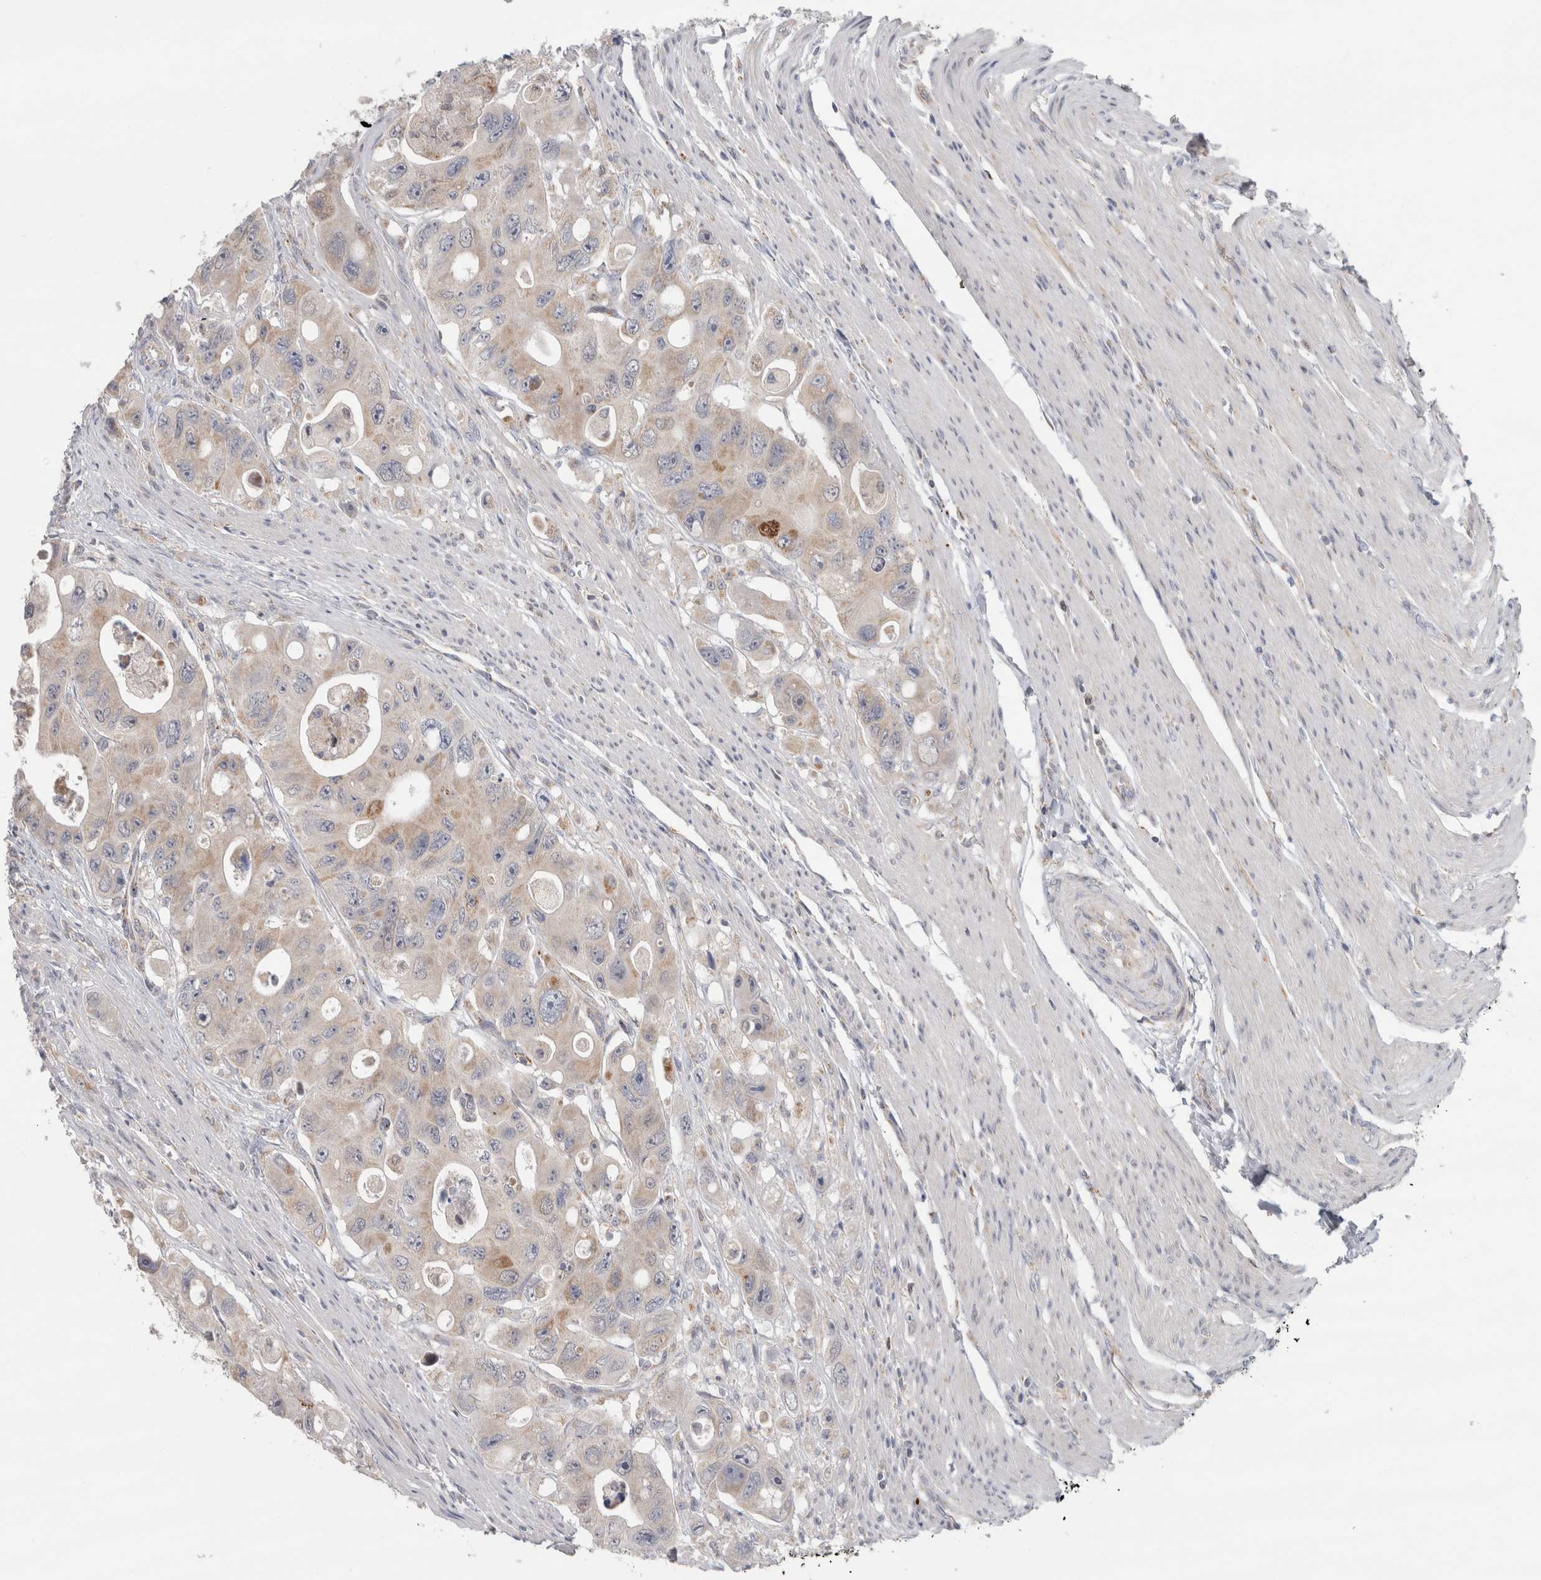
{"staining": {"intensity": "weak", "quantity": ">75%", "location": "cytoplasmic/membranous"}, "tissue": "colorectal cancer", "cell_type": "Tumor cells", "image_type": "cancer", "snomed": [{"axis": "morphology", "description": "Adenocarcinoma, NOS"}, {"axis": "topography", "description": "Colon"}], "caption": "DAB (3,3'-diaminobenzidine) immunohistochemical staining of human colorectal cancer (adenocarcinoma) demonstrates weak cytoplasmic/membranous protein expression in about >75% of tumor cells. The protein is stained brown, and the nuclei are stained in blue (DAB IHC with brightfield microscopy, high magnification).", "gene": "RAB18", "patient": {"sex": "female", "age": 46}}